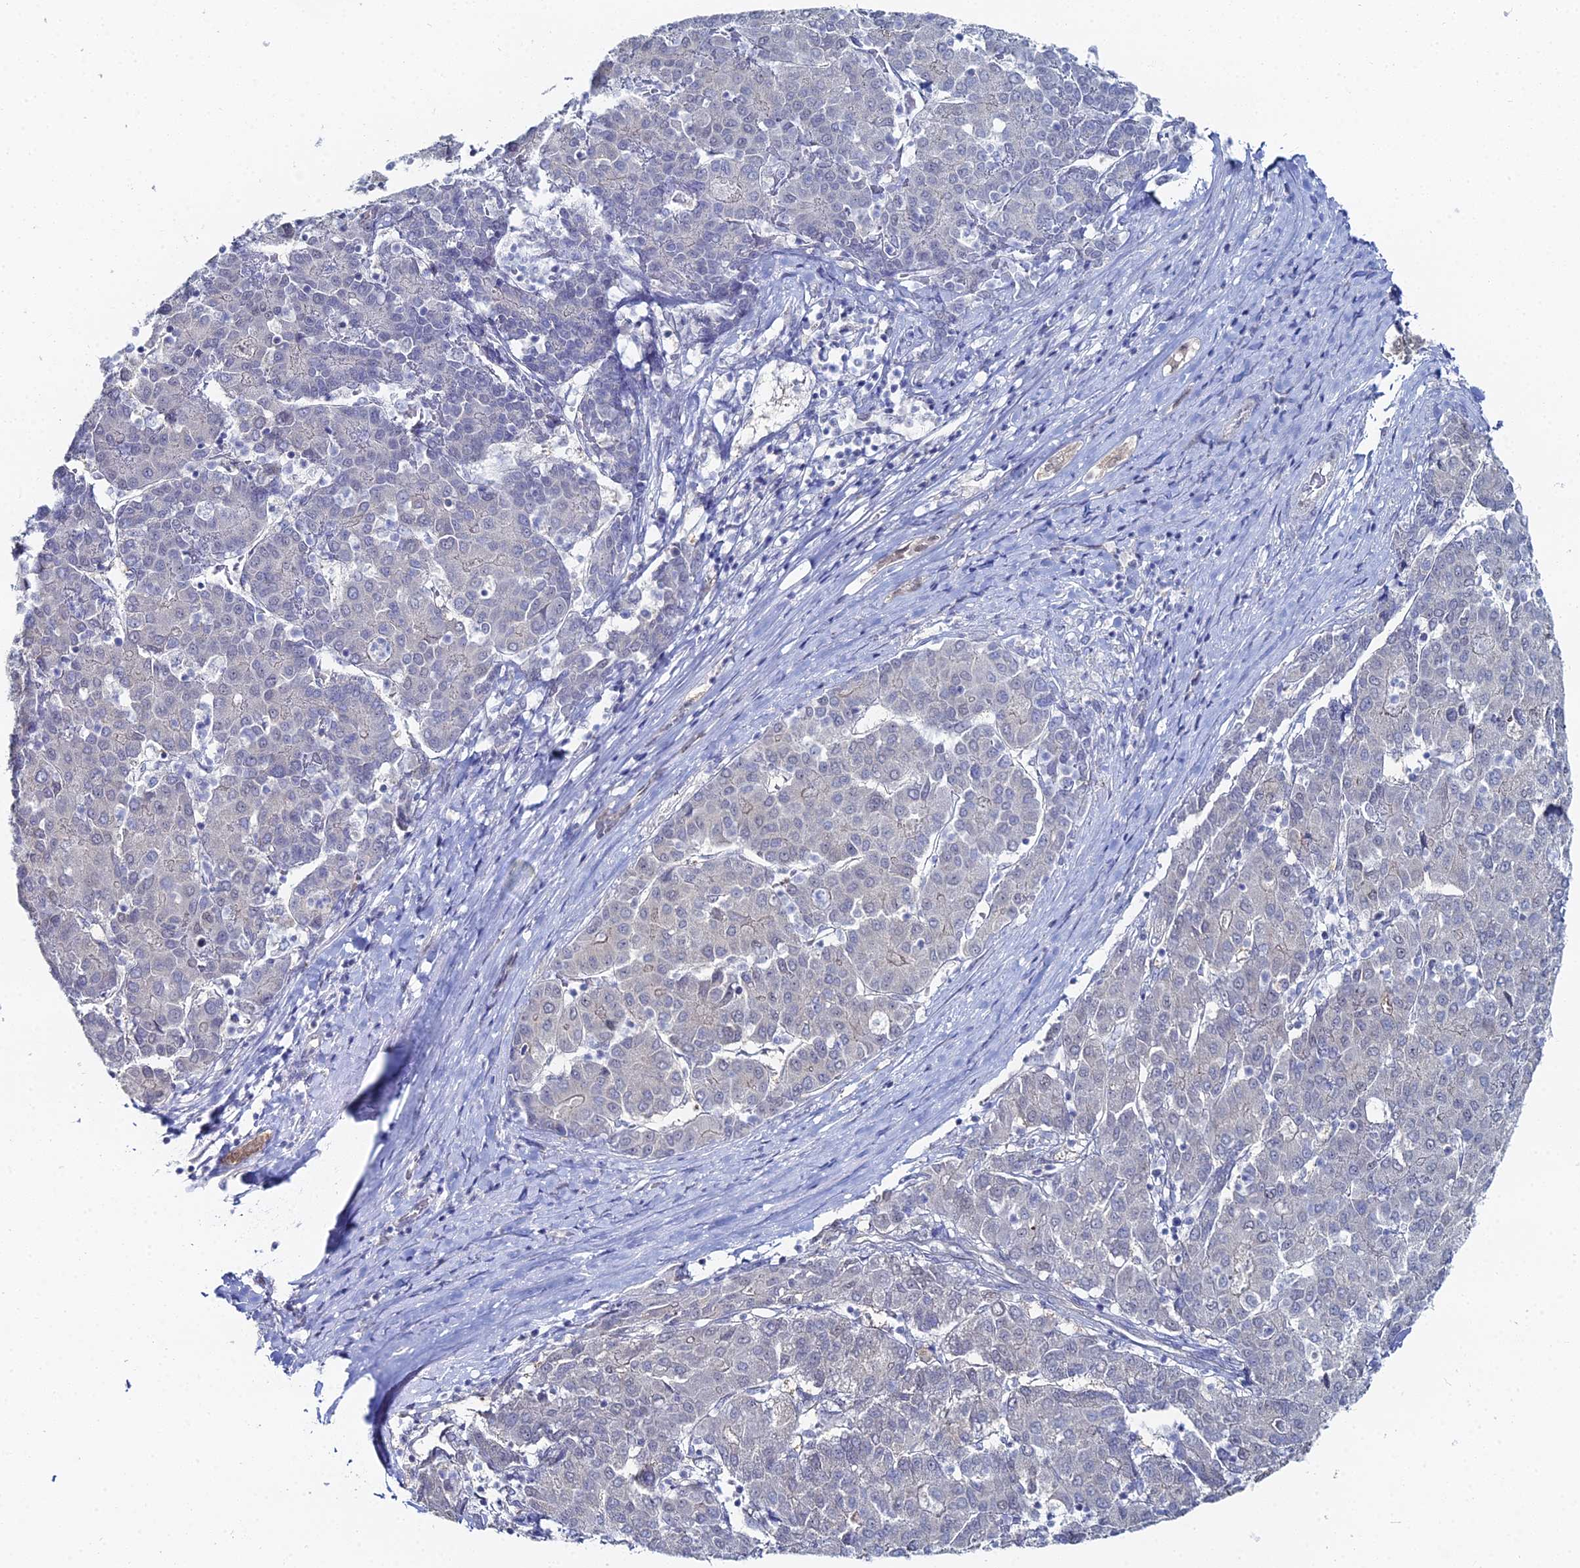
{"staining": {"intensity": "negative", "quantity": "none", "location": "none"}, "tissue": "liver cancer", "cell_type": "Tumor cells", "image_type": "cancer", "snomed": [{"axis": "morphology", "description": "Carcinoma, Hepatocellular, NOS"}, {"axis": "topography", "description": "Liver"}], "caption": "IHC image of liver cancer (hepatocellular carcinoma) stained for a protein (brown), which displays no expression in tumor cells.", "gene": "THAP4", "patient": {"sex": "male", "age": 65}}